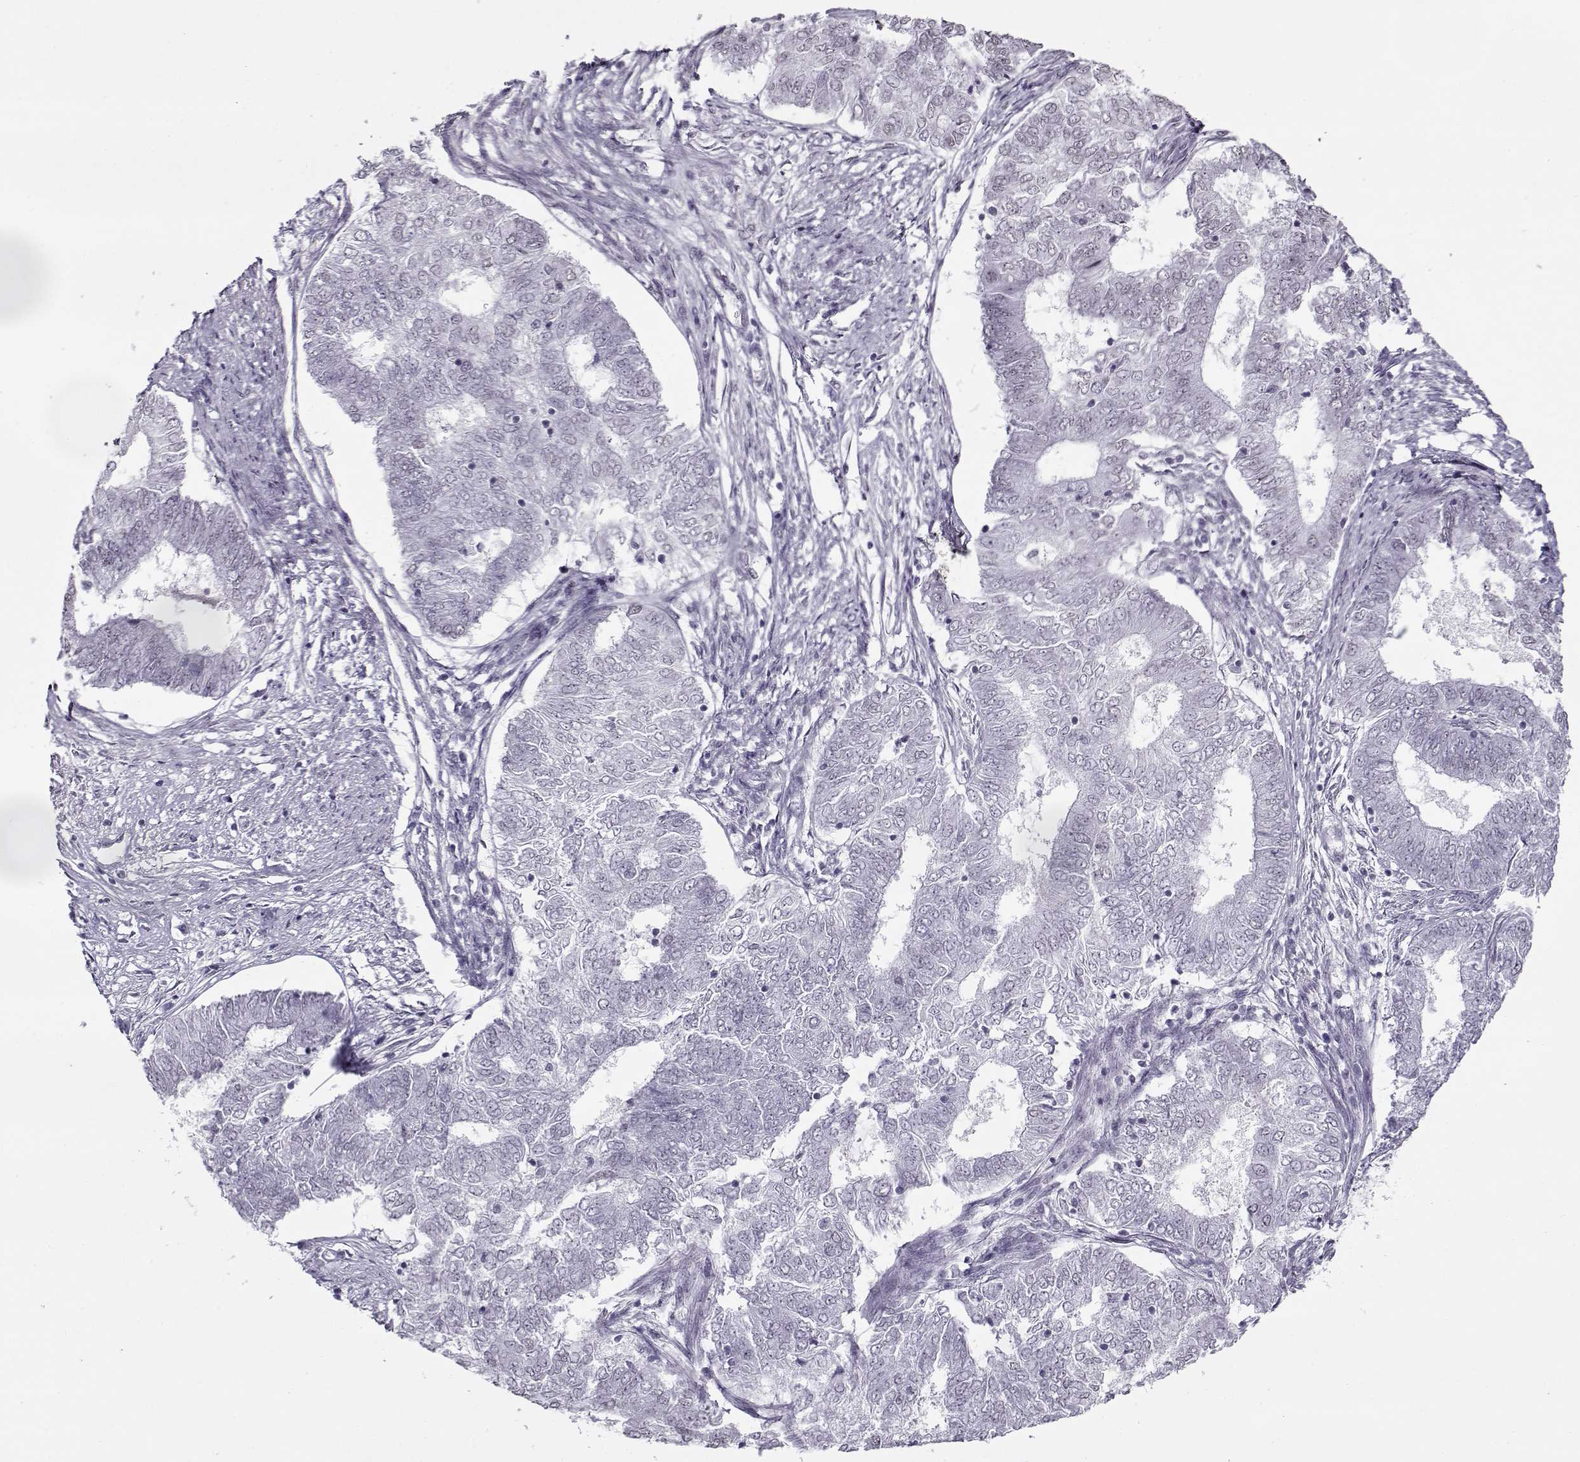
{"staining": {"intensity": "negative", "quantity": "none", "location": "none"}, "tissue": "endometrial cancer", "cell_type": "Tumor cells", "image_type": "cancer", "snomed": [{"axis": "morphology", "description": "Adenocarcinoma, NOS"}, {"axis": "topography", "description": "Endometrium"}], "caption": "A micrograph of endometrial cancer (adenocarcinoma) stained for a protein shows no brown staining in tumor cells.", "gene": "PRMT8", "patient": {"sex": "female", "age": 62}}